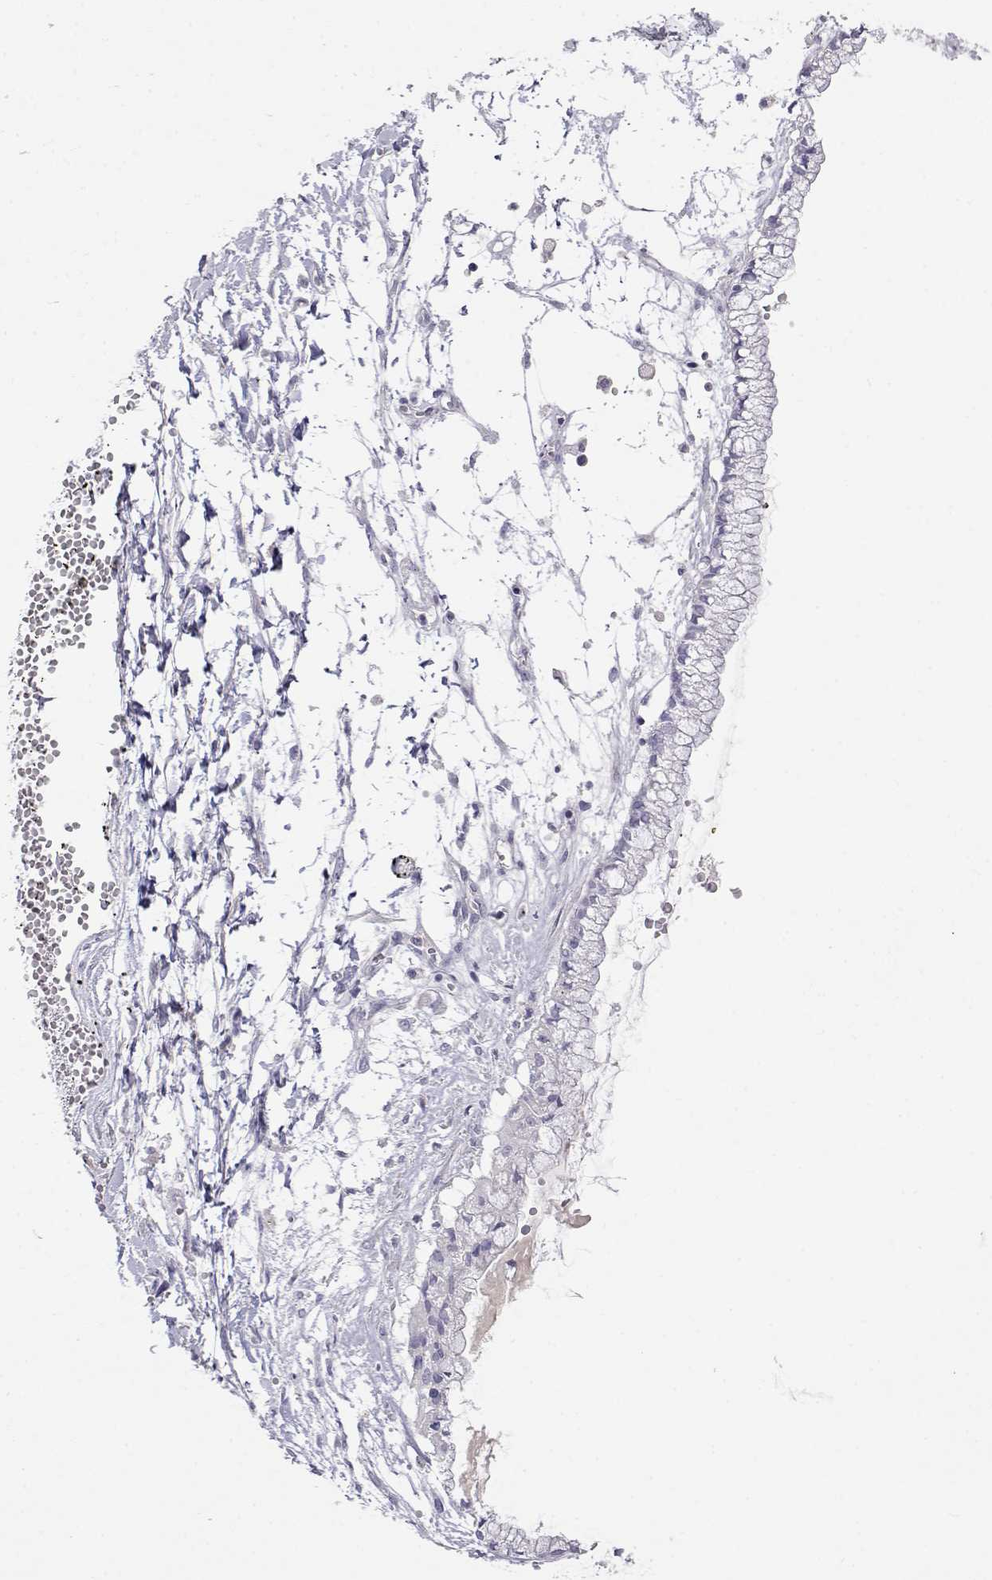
{"staining": {"intensity": "negative", "quantity": "none", "location": "none"}, "tissue": "ovarian cancer", "cell_type": "Tumor cells", "image_type": "cancer", "snomed": [{"axis": "morphology", "description": "Cystadenocarcinoma, mucinous, NOS"}, {"axis": "topography", "description": "Ovary"}], "caption": "The immunohistochemistry image has no significant expression in tumor cells of mucinous cystadenocarcinoma (ovarian) tissue. The staining was performed using DAB (3,3'-diaminobenzidine) to visualize the protein expression in brown, while the nuclei were stained in blue with hematoxylin (Magnification: 20x).", "gene": "CDHR1", "patient": {"sex": "female", "age": 67}}